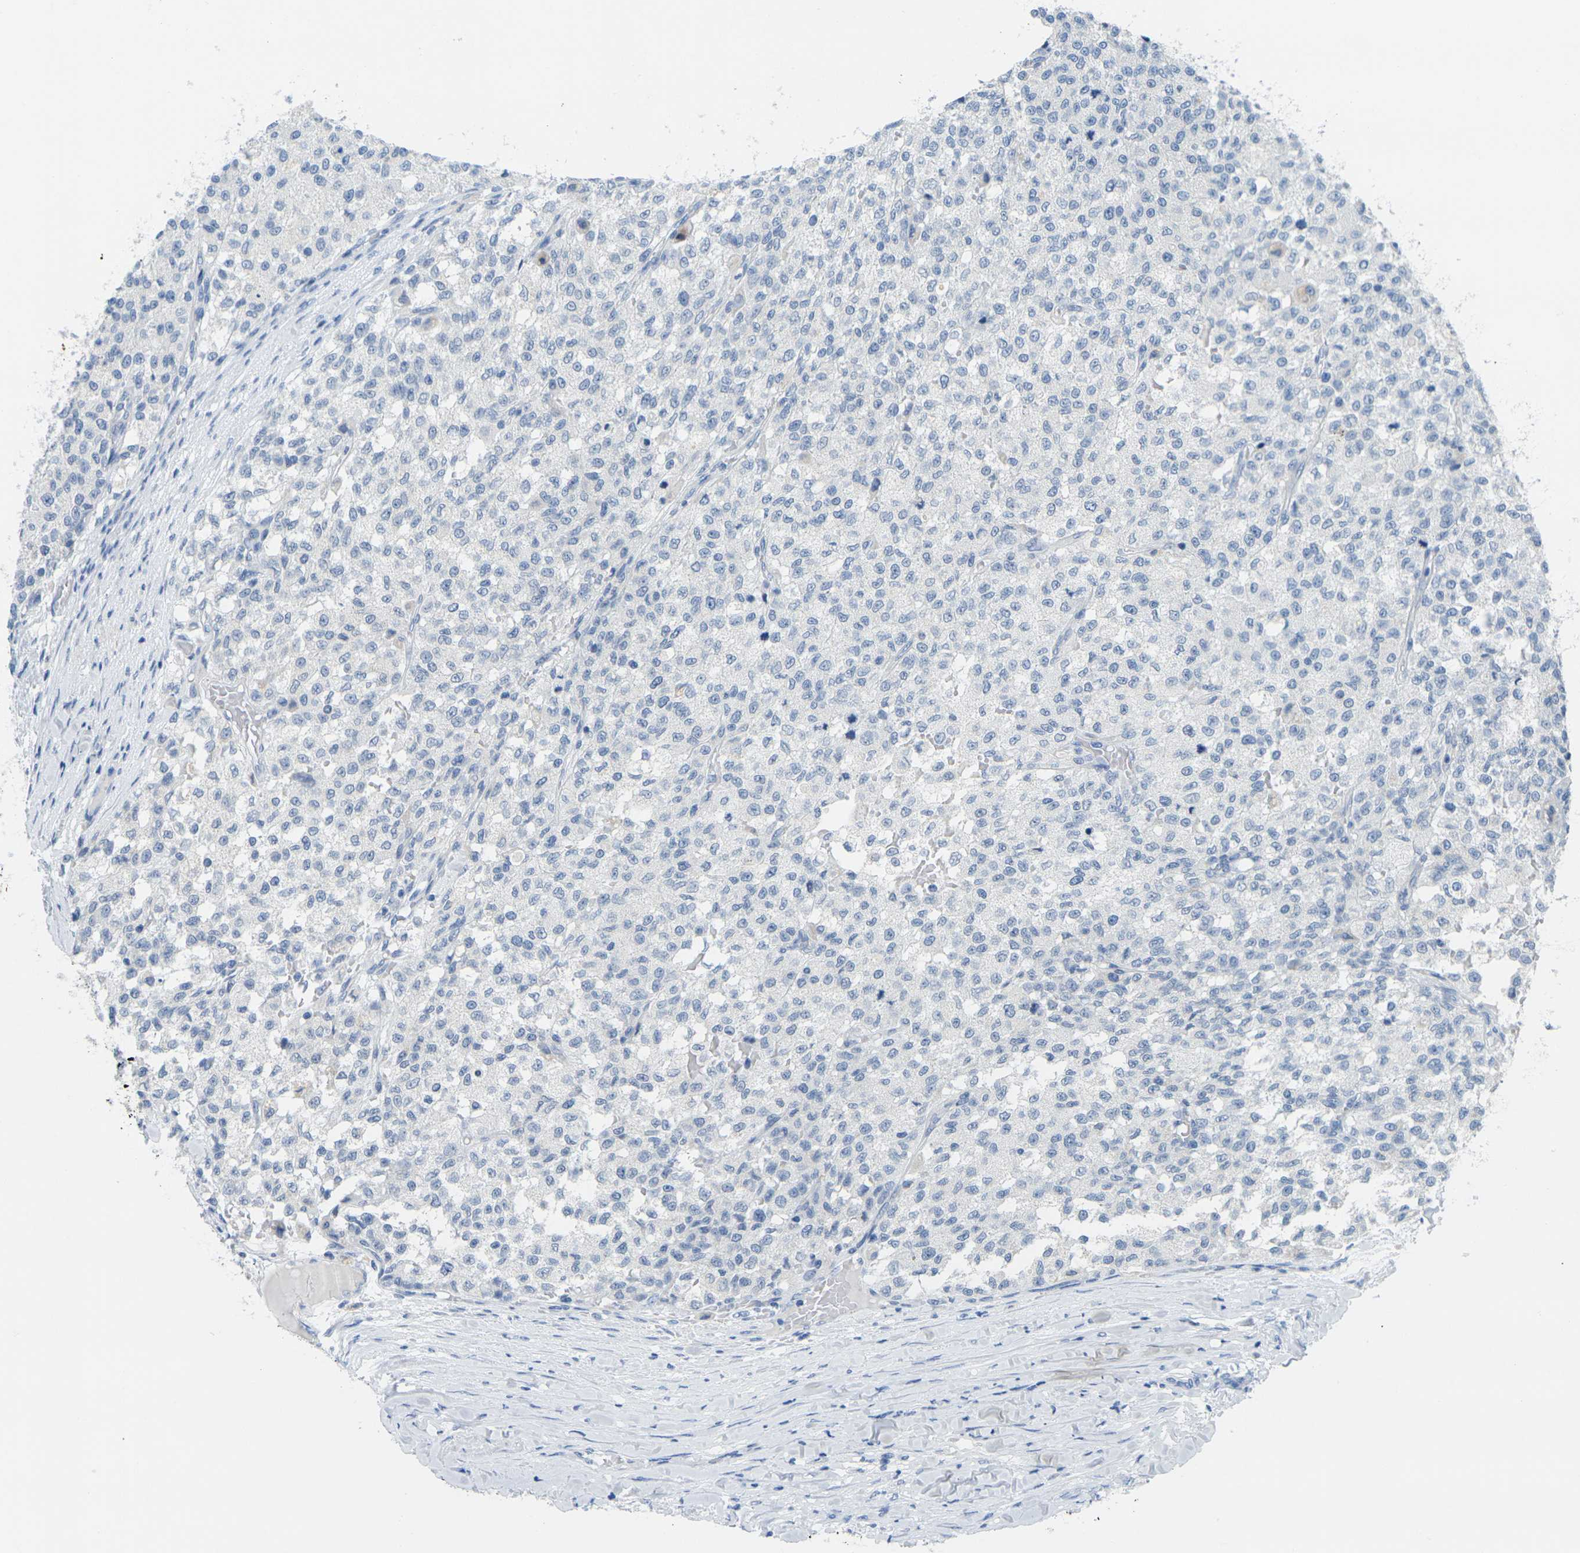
{"staining": {"intensity": "negative", "quantity": "none", "location": "none"}, "tissue": "testis cancer", "cell_type": "Tumor cells", "image_type": "cancer", "snomed": [{"axis": "morphology", "description": "Seminoma, NOS"}, {"axis": "topography", "description": "Testis"}], "caption": "This is a micrograph of IHC staining of testis seminoma, which shows no staining in tumor cells.", "gene": "FAM3D", "patient": {"sex": "male", "age": 59}}